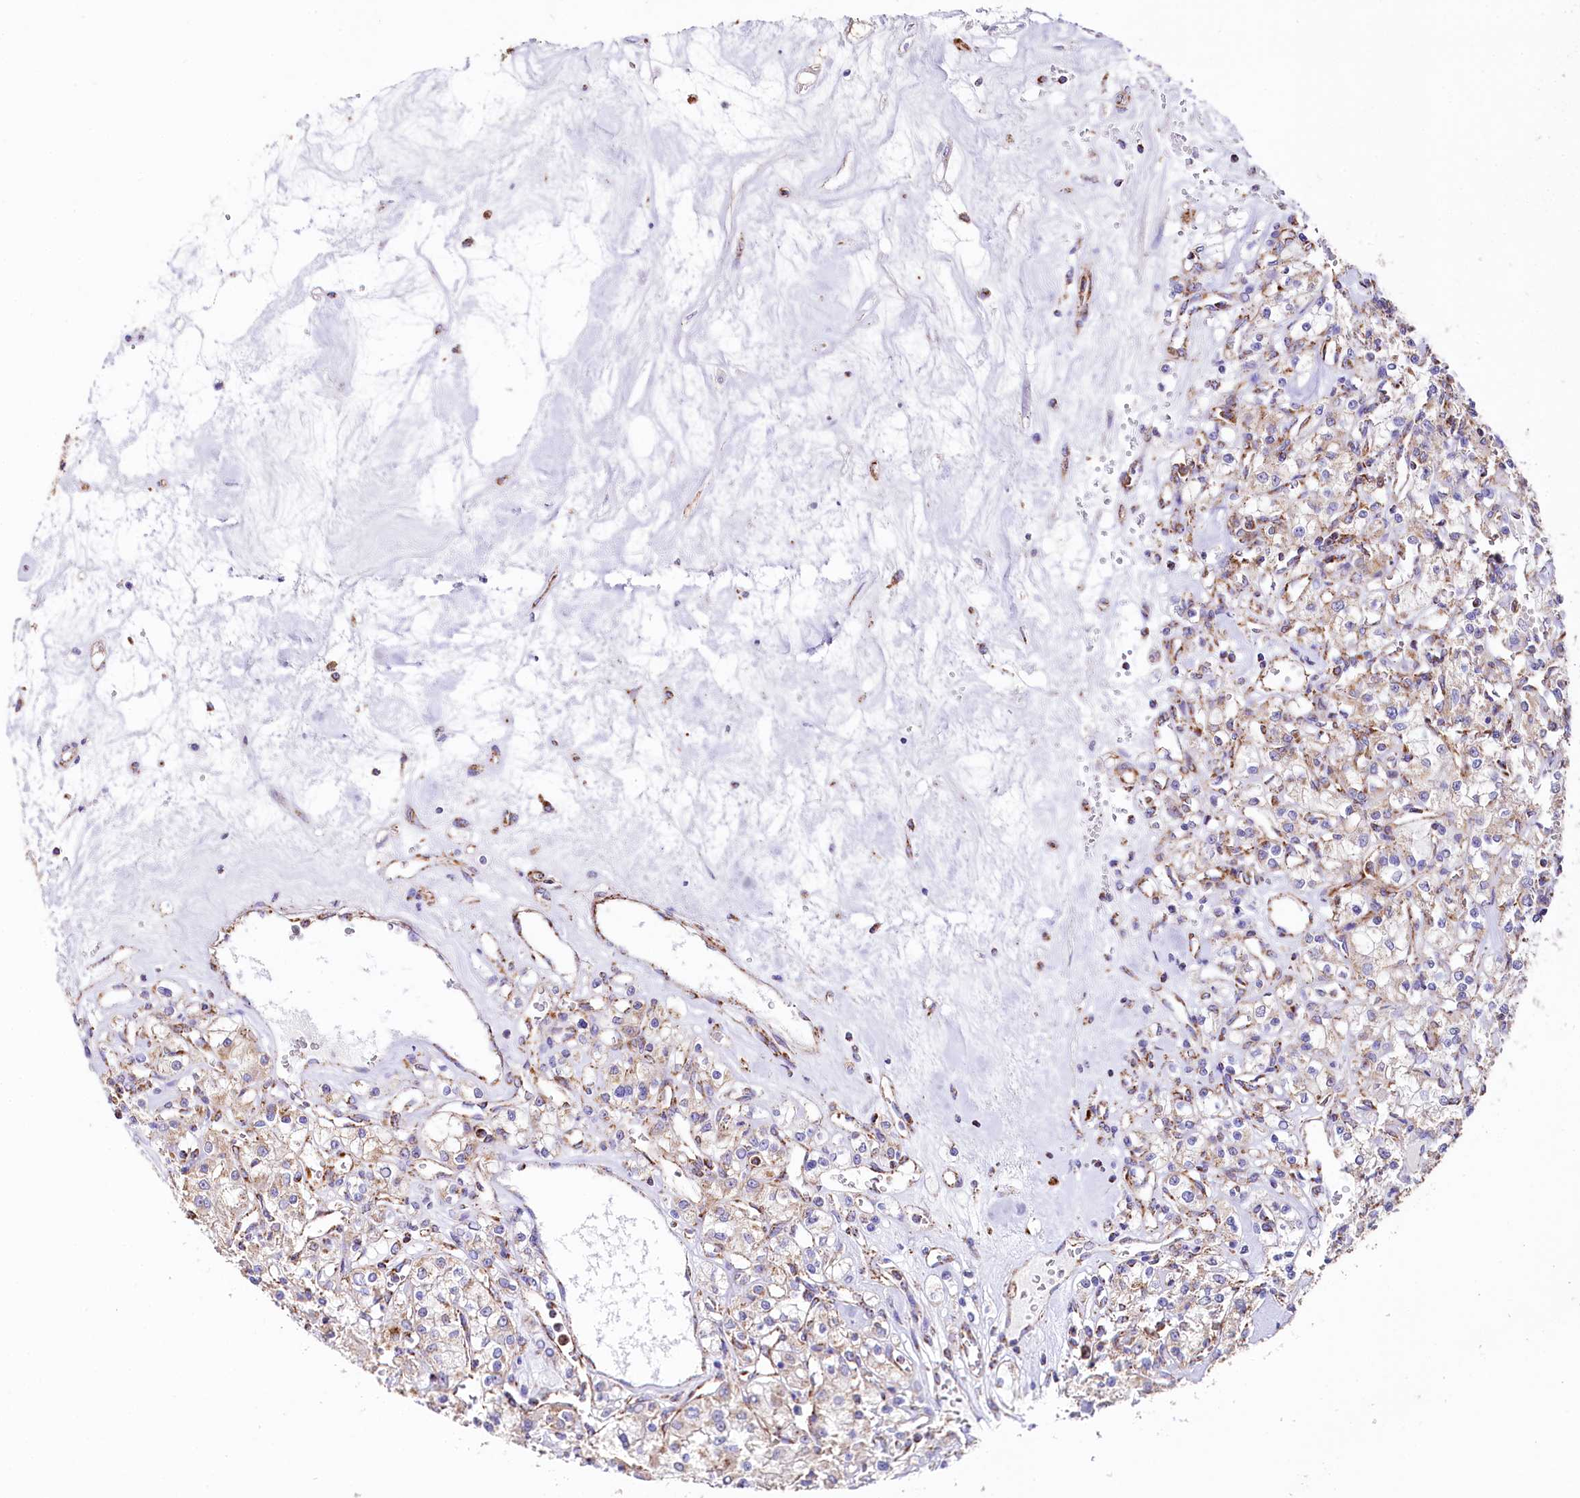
{"staining": {"intensity": "weak", "quantity": ">75%", "location": "cytoplasmic/membranous"}, "tissue": "renal cancer", "cell_type": "Tumor cells", "image_type": "cancer", "snomed": [{"axis": "morphology", "description": "Adenocarcinoma, NOS"}, {"axis": "topography", "description": "Kidney"}], "caption": "The immunohistochemical stain shows weak cytoplasmic/membranous expression in tumor cells of renal adenocarcinoma tissue. (IHC, brightfield microscopy, high magnification).", "gene": "APLP2", "patient": {"sex": "female", "age": 59}}